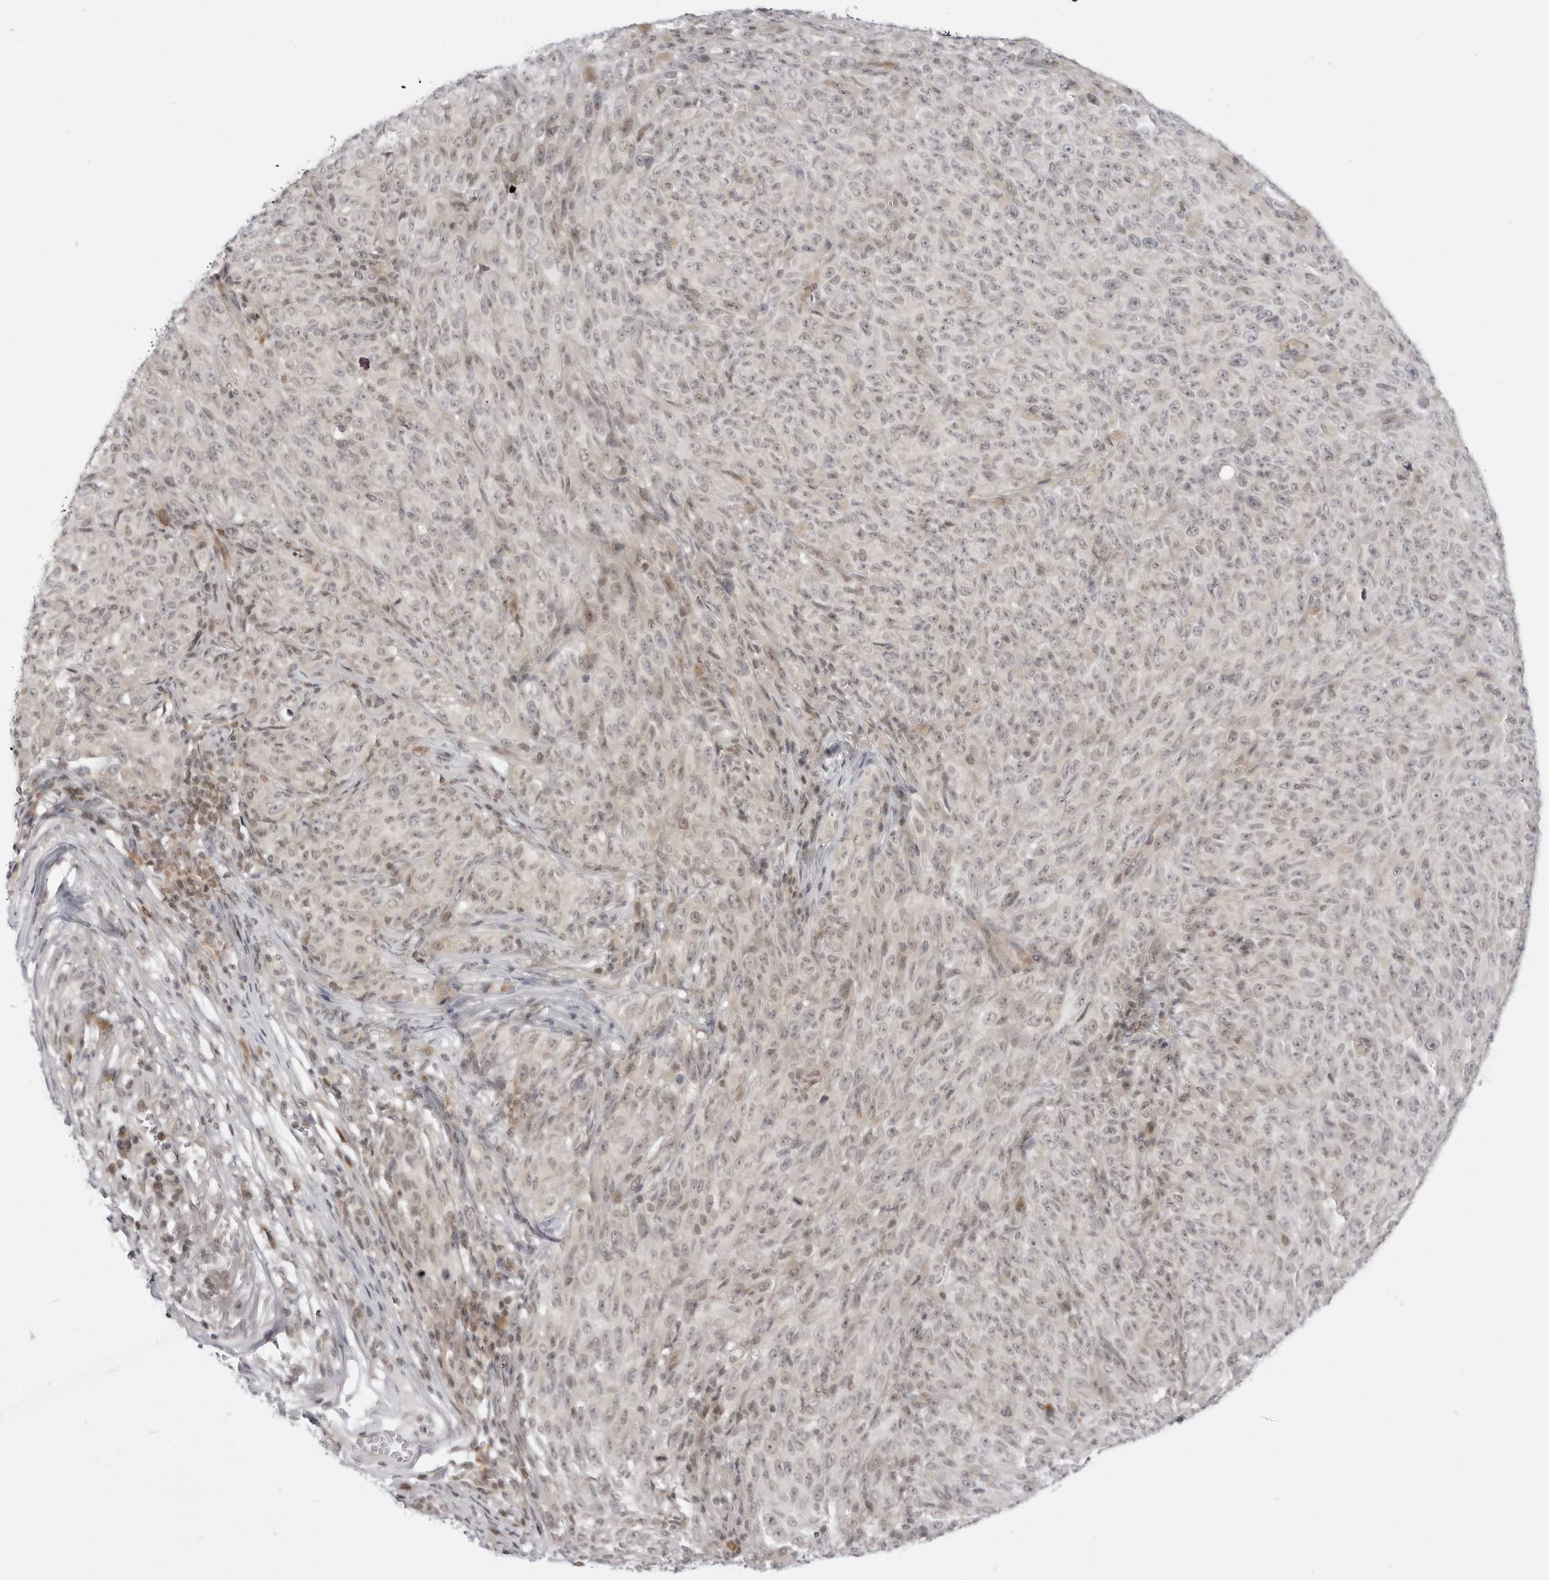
{"staining": {"intensity": "negative", "quantity": "none", "location": "none"}, "tissue": "melanoma", "cell_type": "Tumor cells", "image_type": "cancer", "snomed": [{"axis": "morphology", "description": "Malignant melanoma, NOS"}, {"axis": "topography", "description": "Skin"}], "caption": "High magnification brightfield microscopy of melanoma stained with DAB (brown) and counterstained with hematoxylin (blue): tumor cells show no significant positivity.", "gene": "PPP2R5C", "patient": {"sex": "female", "age": 82}}